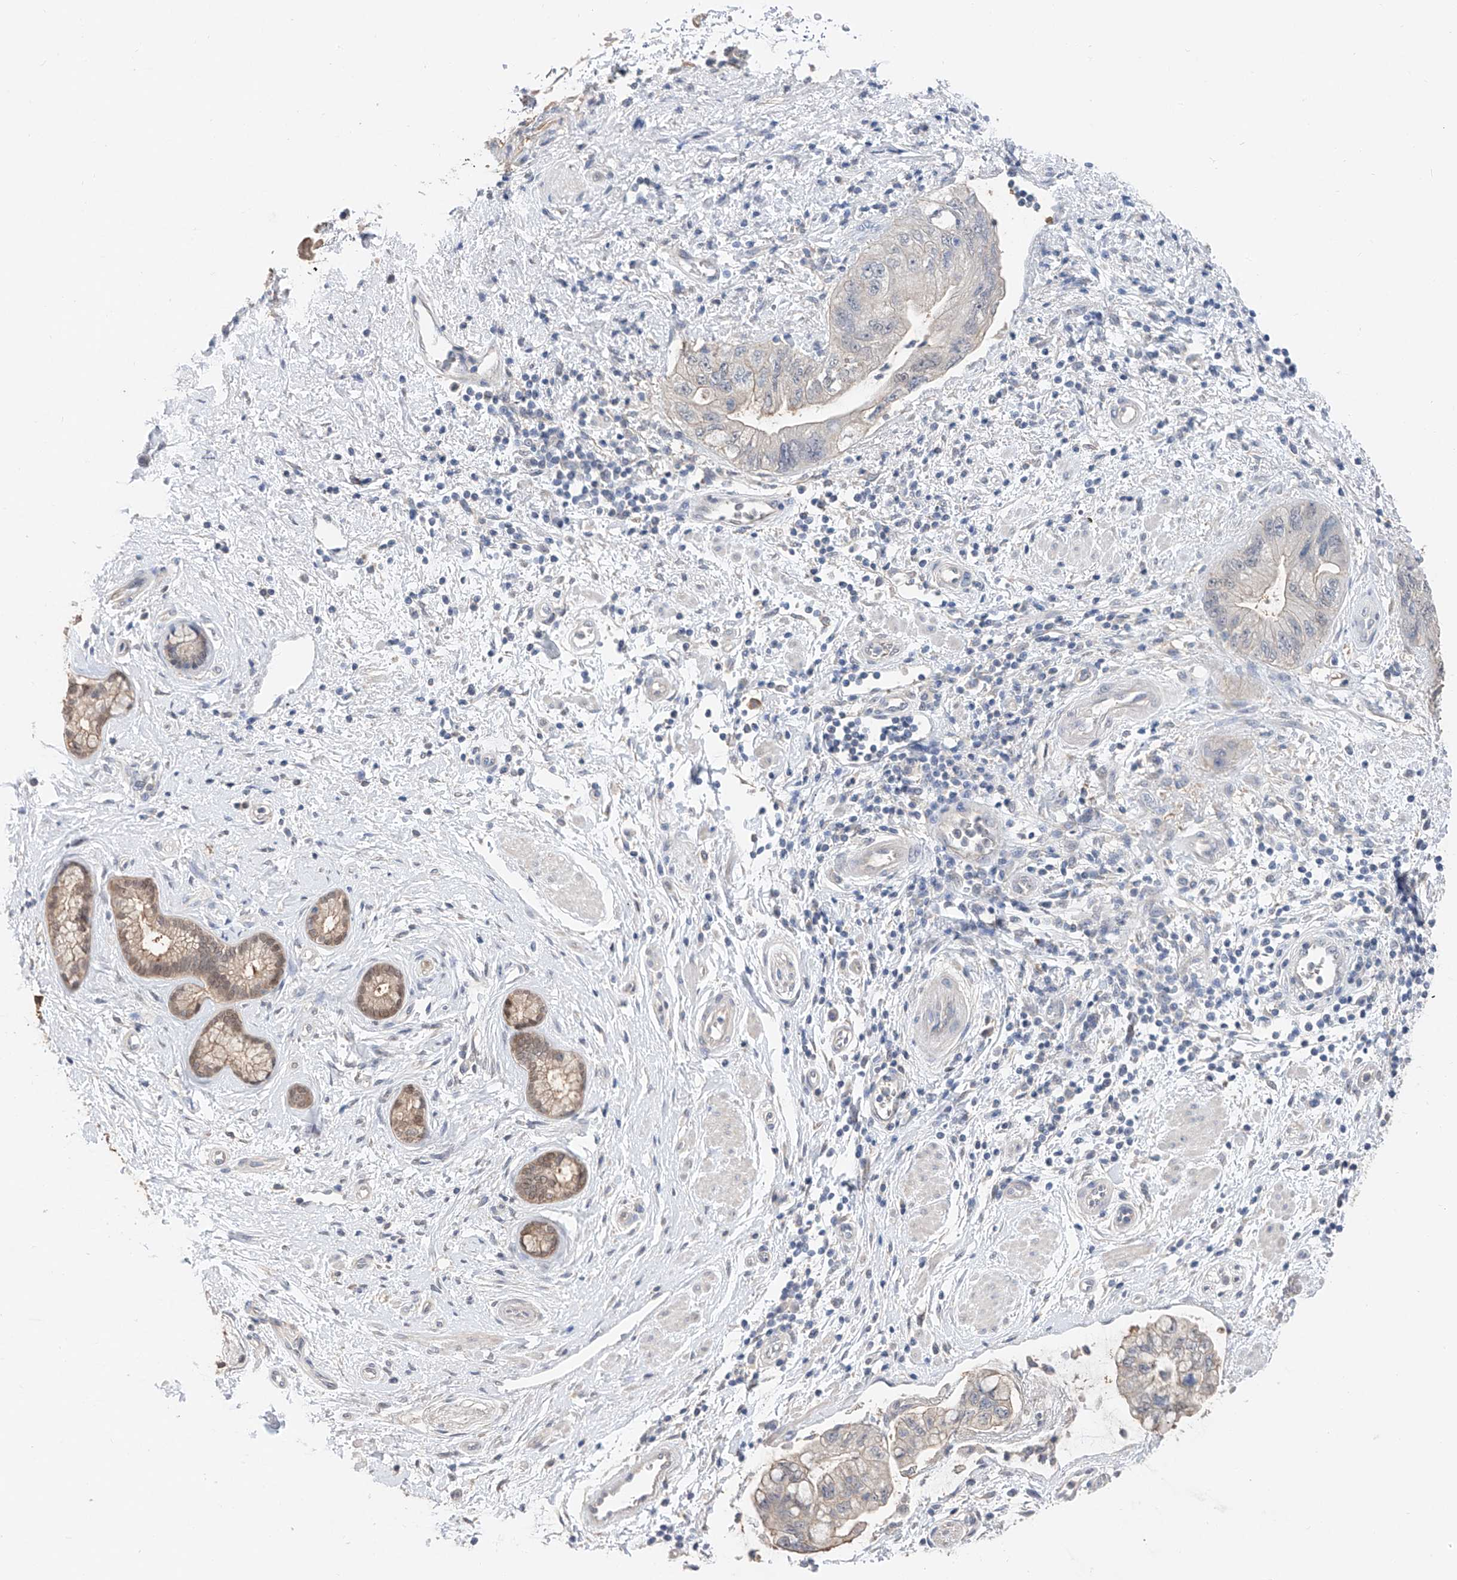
{"staining": {"intensity": "weak", "quantity": "25%-75%", "location": "cytoplasmic/membranous,nuclear"}, "tissue": "pancreatic cancer", "cell_type": "Tumor cells", "image_type": "cancer", "snomed": [{"axis": "morphology", "description": "Adenocarcinoma, NOS"}, {"axis": "topography", "description": "Pancreas"}], "caption": "A histopathology image of pancreatic cancer (adenocarcinoma) stained for a protein displays weak cytoplasmic/membranous and nuclear brown staining in tumor cells.", "gene": "FUCA2", "patient": {"sex": "female", "age": 73}}